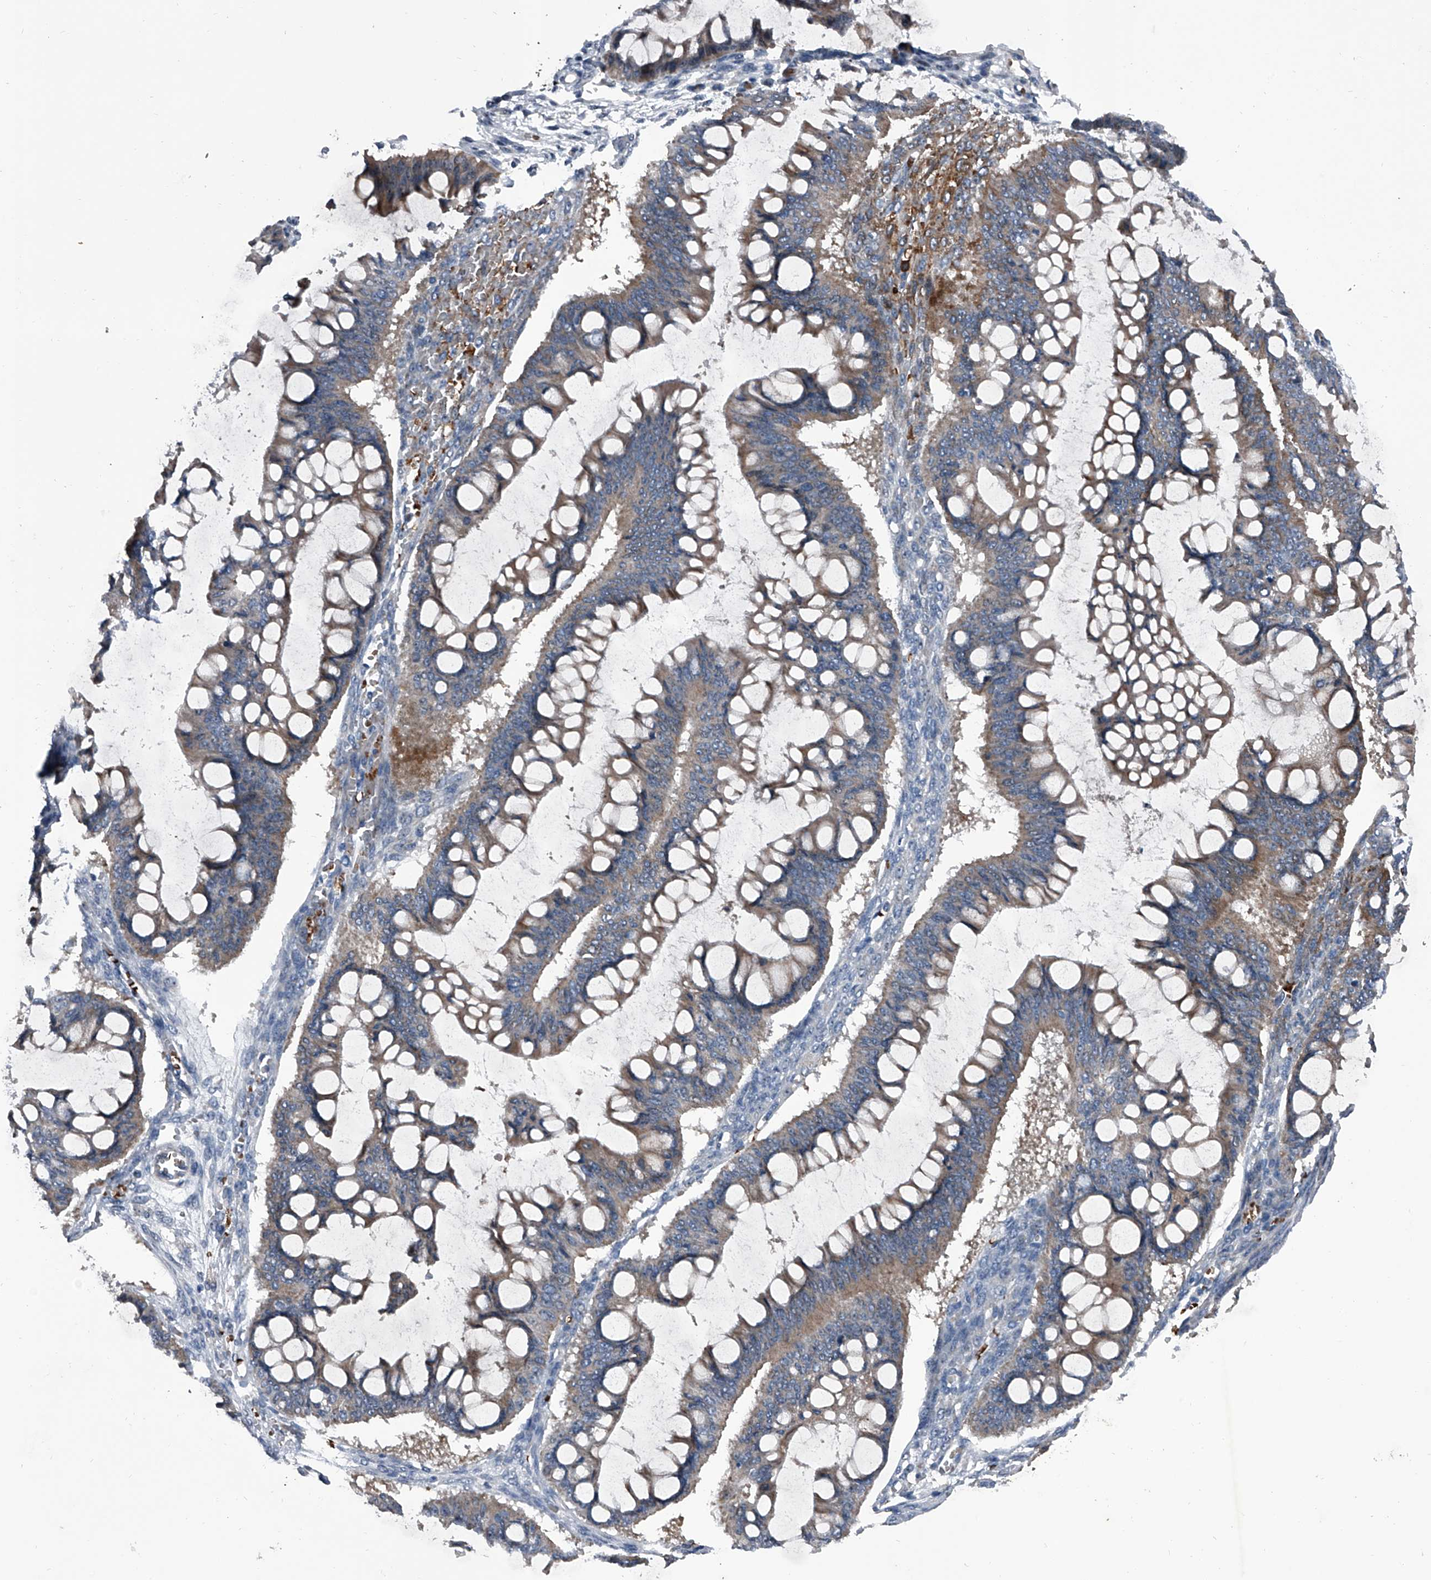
{"staining": {"intensity": "moderate", "quantity": "25%-75%", "location": "cytoplasmic/membranous"}, "tissue": "ovarian cancer", "cell_type": "Tumor cells", "image_type": "cancer", "snomed": [{"axis": "morphology", "description": "Cystadenocarcinoma, mucinous, NOS"}, {"axis": "topography", "description": "Ovary"}], "caption": "Ovarian cancer (mucinous cystadenocarcinoma) stained for a protein (brown) shows moderate cytoplasmic/membranous positive positivity in about 25%-75% of tumor cells.", "gene": "CEP85L", "patient": {"sex": "female", "age": 73}}